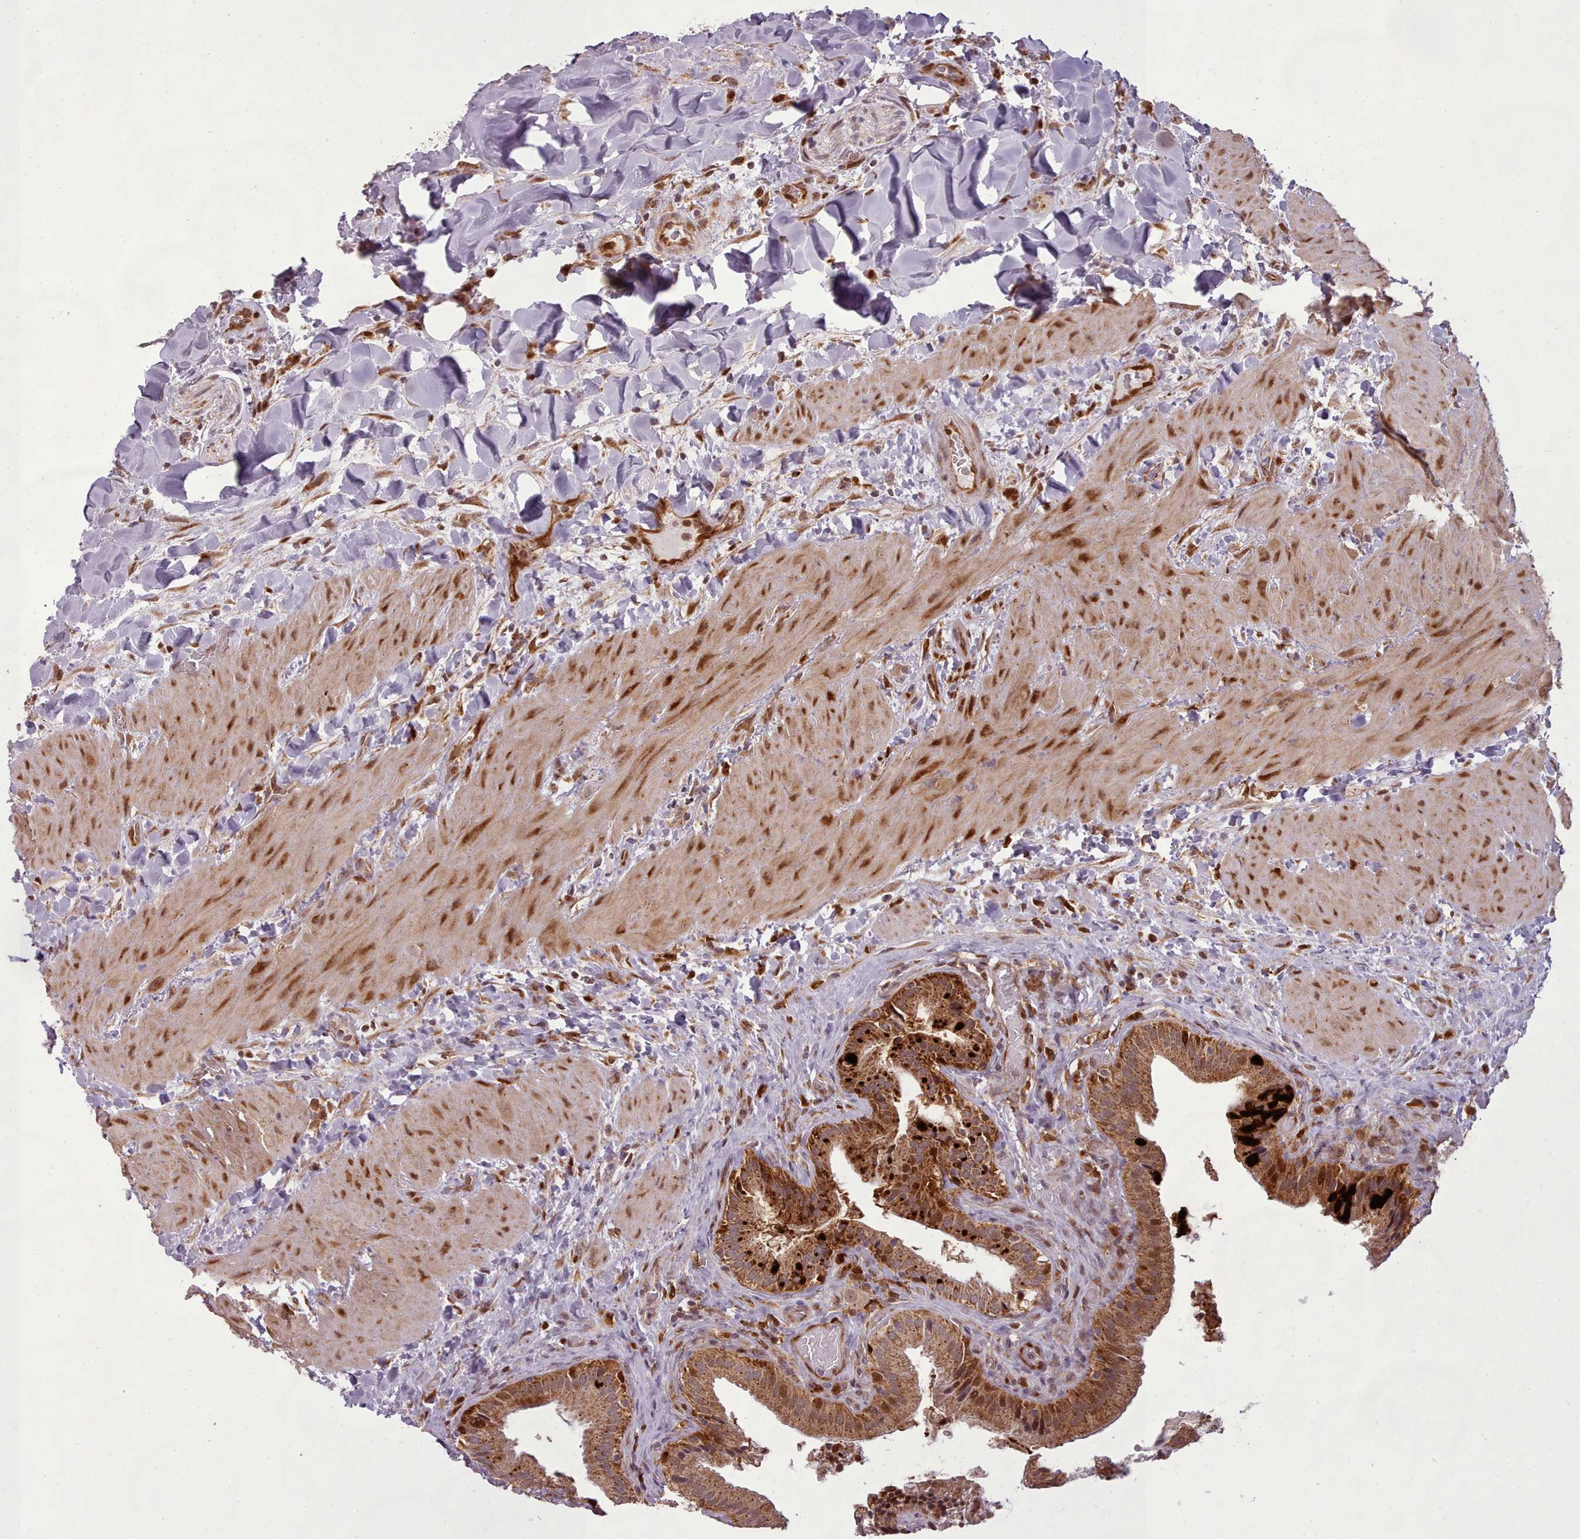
{"staining": {"intensity": "strong", "quantity": ">75%", "location": "cytoplasmic/membranous"}, "tissue": "gallbladder", "cell_type": "Glandular cells", "image_type": "normal", "snomed": [{"axis": "morphology", "description": "Normal tissue, NOS"}, {"axis": "topography", "description": "Gallbladder"}], "caption": "Immunohistochemistry (DAB) staining of normal human gallbladder exhibits strong cytoplasmic/membranous protein expression in approximately >75% of glandular cells.", "gene": "LGALS9B", "patient": {"sex": "male", "age": 24}}